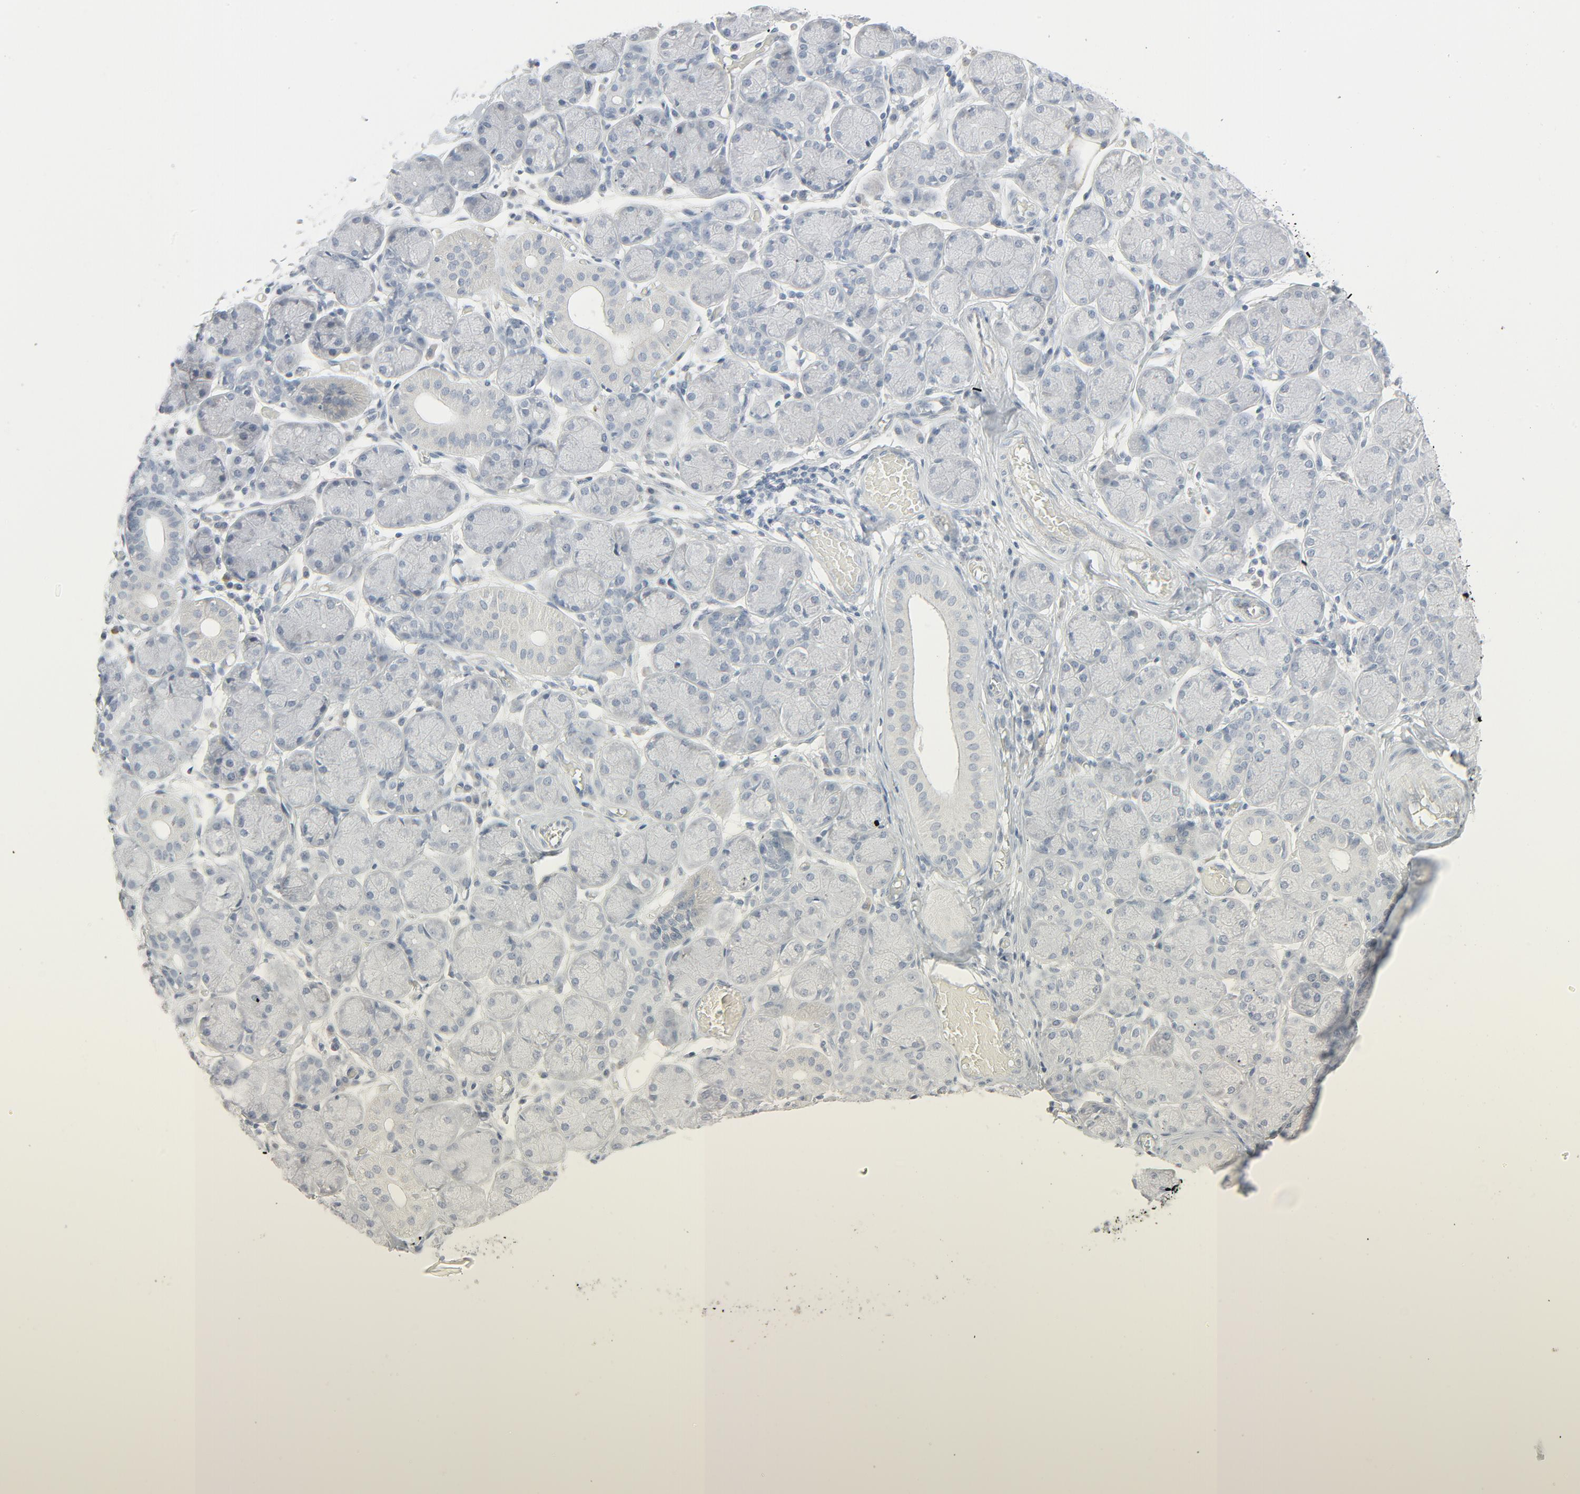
{"staining": {"intensity": "negative", "quantity": "none", "location": "none"}, "tissue": "salivary gland", "cell_type": "Glandular cells", "image_type": "normal", "snomed": [{"axis": "morphology", "description": "Normal tissue, NOS"}, {"axis": "topography", "description": "Salivary gland"}], "caption": "Salivary gland was stained to show a protein in brown. There is no significant staining in glandular cells. (Stains: DAB (3,3'-diaminobenzidine) immunohistochemistry (IHC) with hematoxylin counter stain, Microscopy: brightfield microscopy at high magnification).", "gene": "FGFR3", "patient": {"sex": "female", "age": 24}}